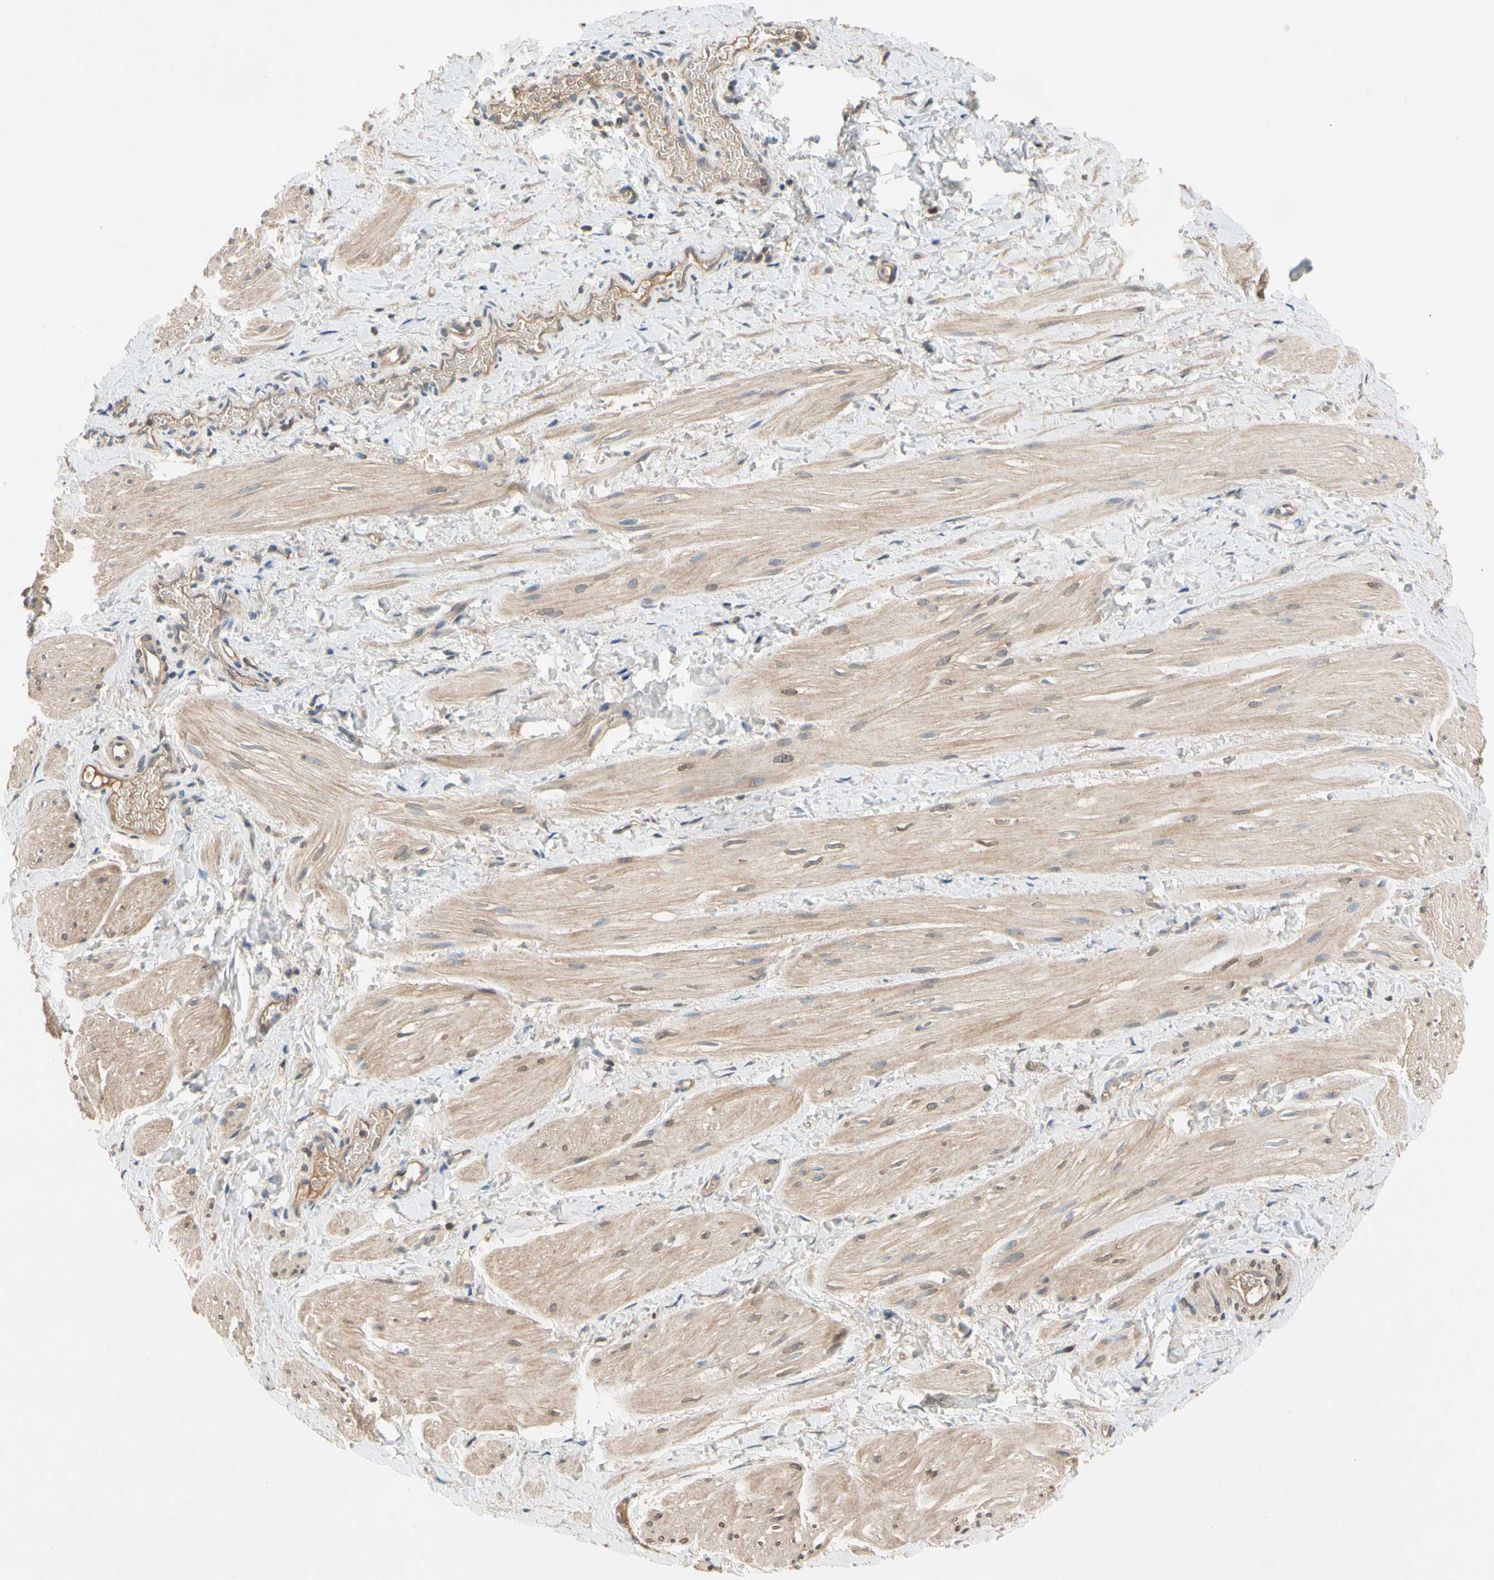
{"staining": {"intensity": "weak", "quantity": "25%-75%", "location": "cytoplasmic/membranous"}, "tissue": "smooth muscle", "cell_type": "Smooth muscle cells", "image_type": "normal", "snomed": [{"axis": "morphology", "description": "Normal tissue, NOS"}, {"axis": "topography", "description": "Smooth muscle"}], "caption": "The histopathology image demonstrates immunohistochemical staining of normal smooth muscle. There is weak cytoplasmic/membranous expression is appreciated in approximately 25%-75% of smooth muscle cells. The protein of interest is shown in brown color, while the nuclei are stained blue.", "gene": "USP12", "patient": {"sex": "male", "age": 16}}